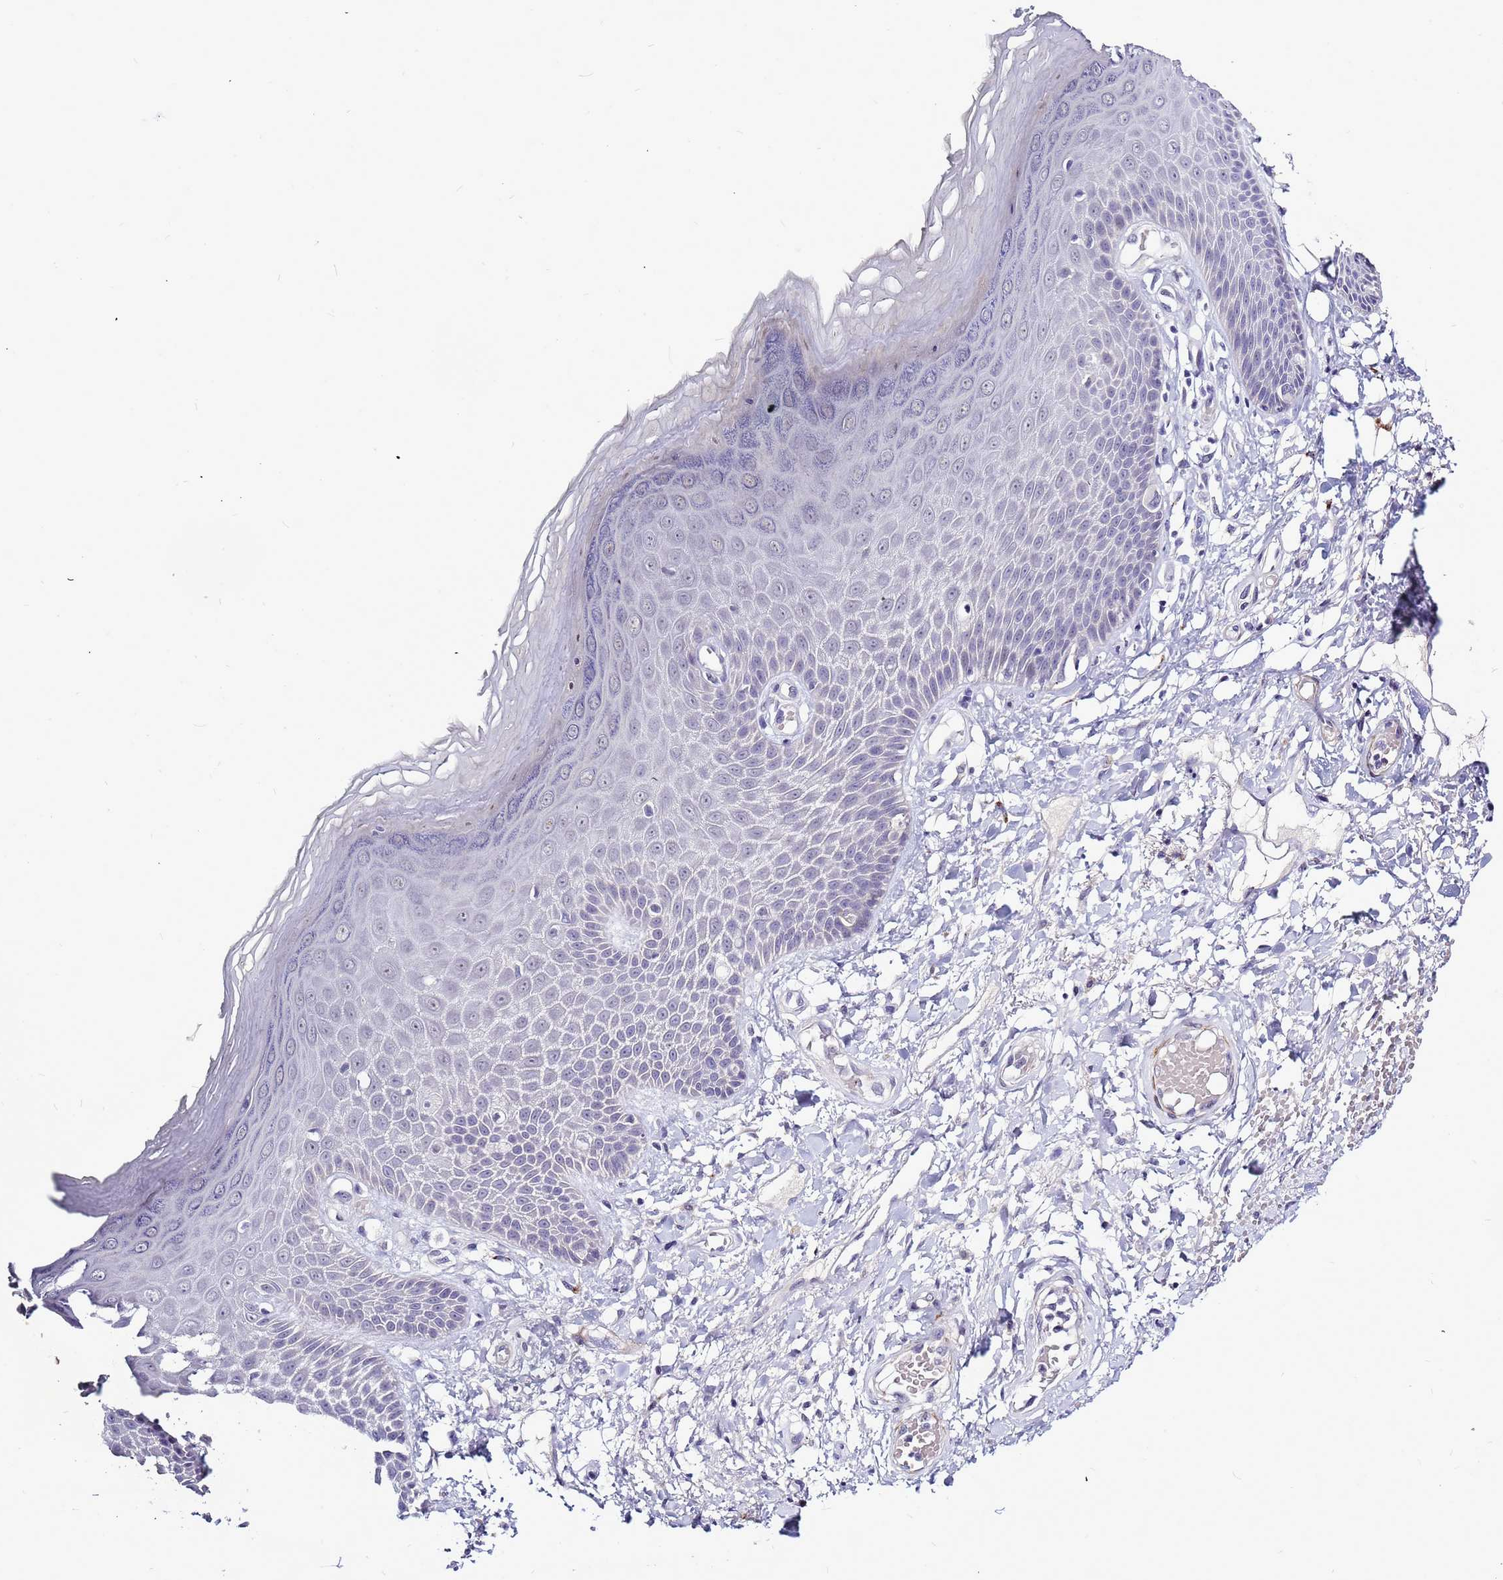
{"staining": {"intensity": "negative", "quantity": "none", "location": "none"}, "tissue": "skin", "cell_type": "Epidermal cells", "image_type": "normal", "snomed": [{"axis": "morphology", "description": "Normal tissue, NOS"}, {"axis": "topography", "description": "Anal"}], "caption": "An immunohistochemistry image of benign skin is shown. There is no staining in epidermal cells of skin.", "gene": "CXorf65", "patient": {"sex": "male", "age": 78}}